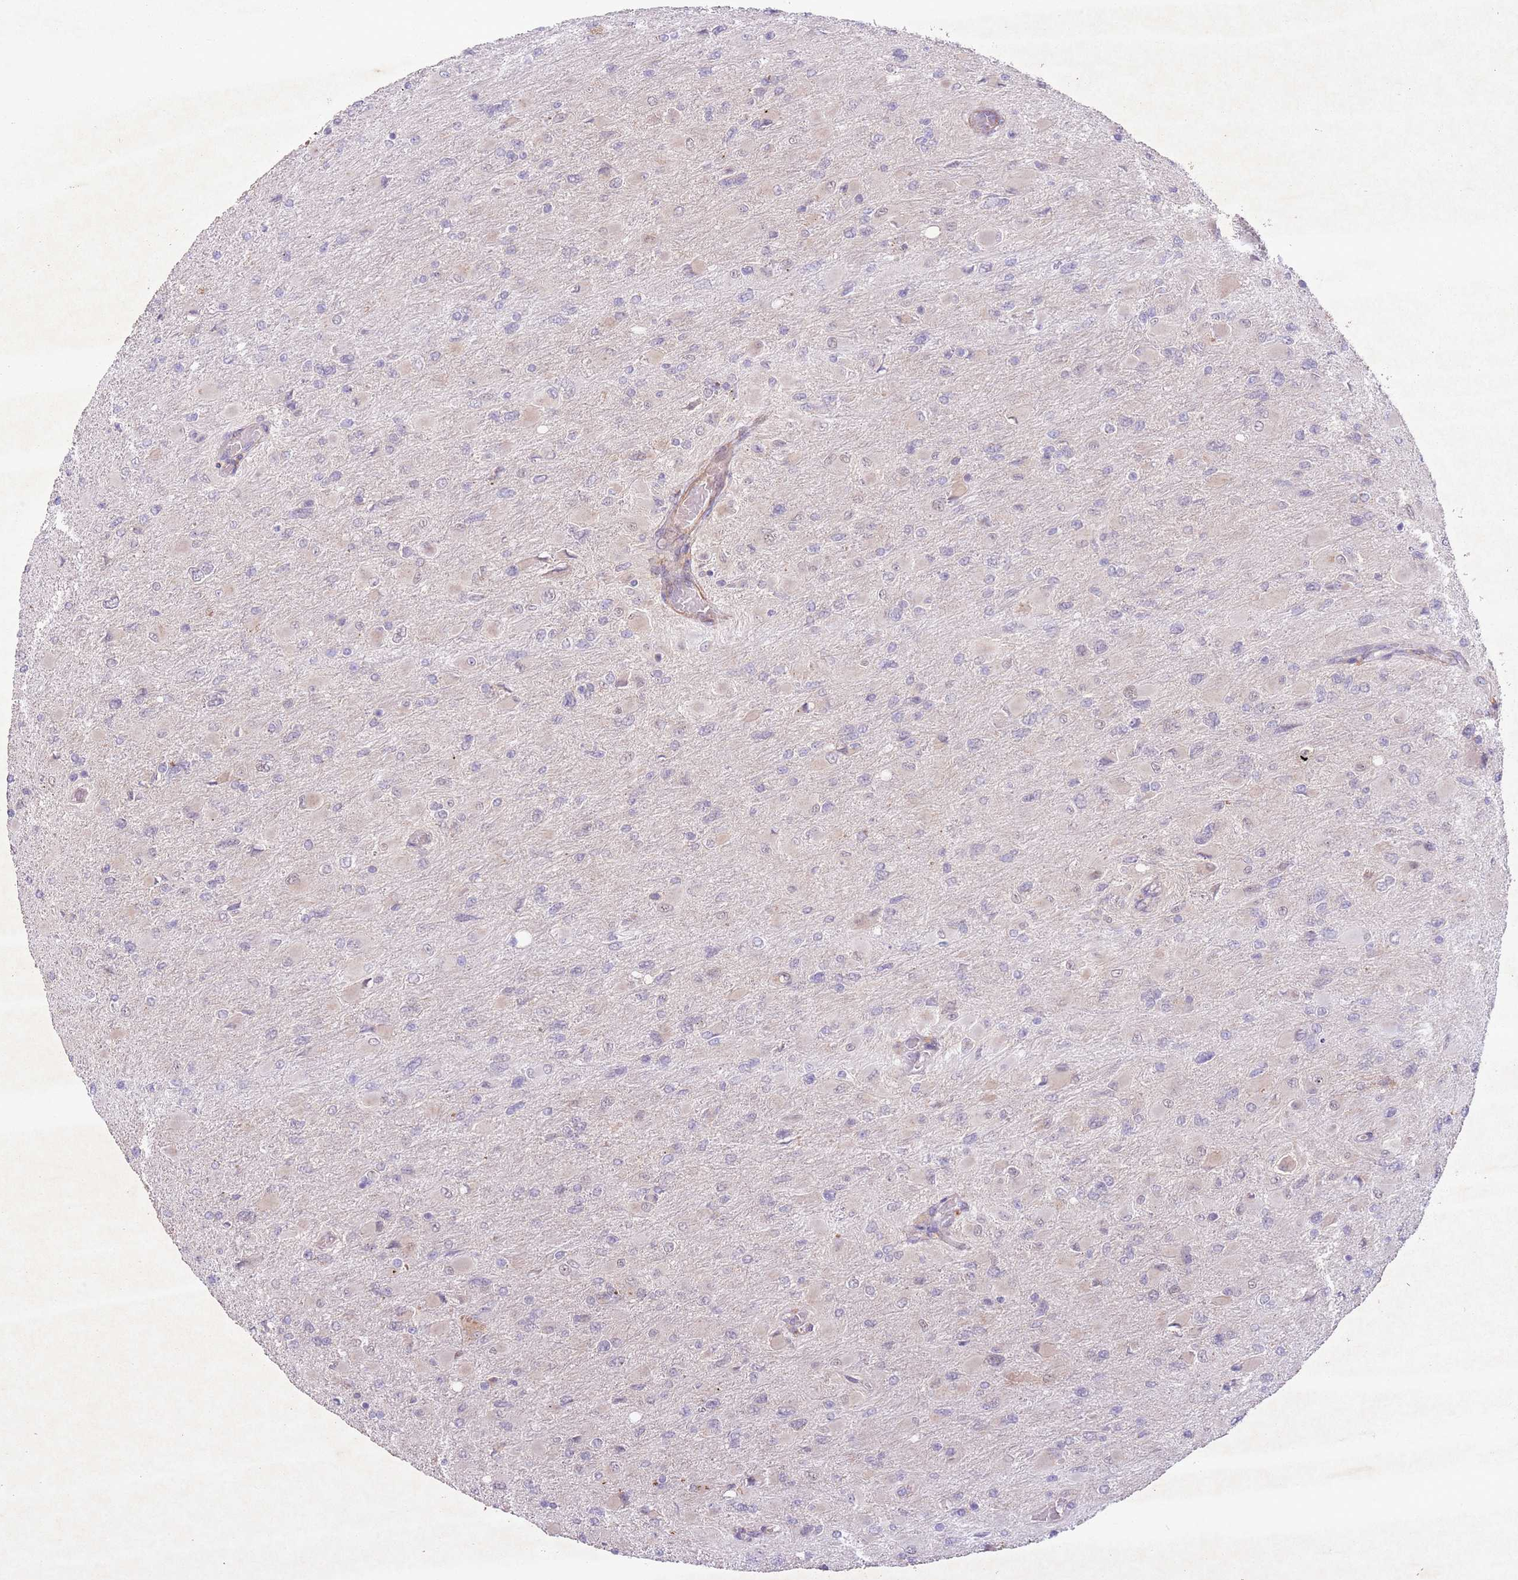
{"staining": {"intensity": "negative", "quantity": "none", "location": "none"}, "tissue": "glioma", "cell_type": "Tumor cells", "image_type": "cancer", "snomed": [{"axis": "morphology", "description": "Glioma, malignant, High grade"}, {"axis": "topography", "description": "Cerebral cortex"}], "caption": "Tumor cells are negative for protein expression in human glioma.", "gene": "CCNI", "patient": {"sex": "female", "age": 36}}